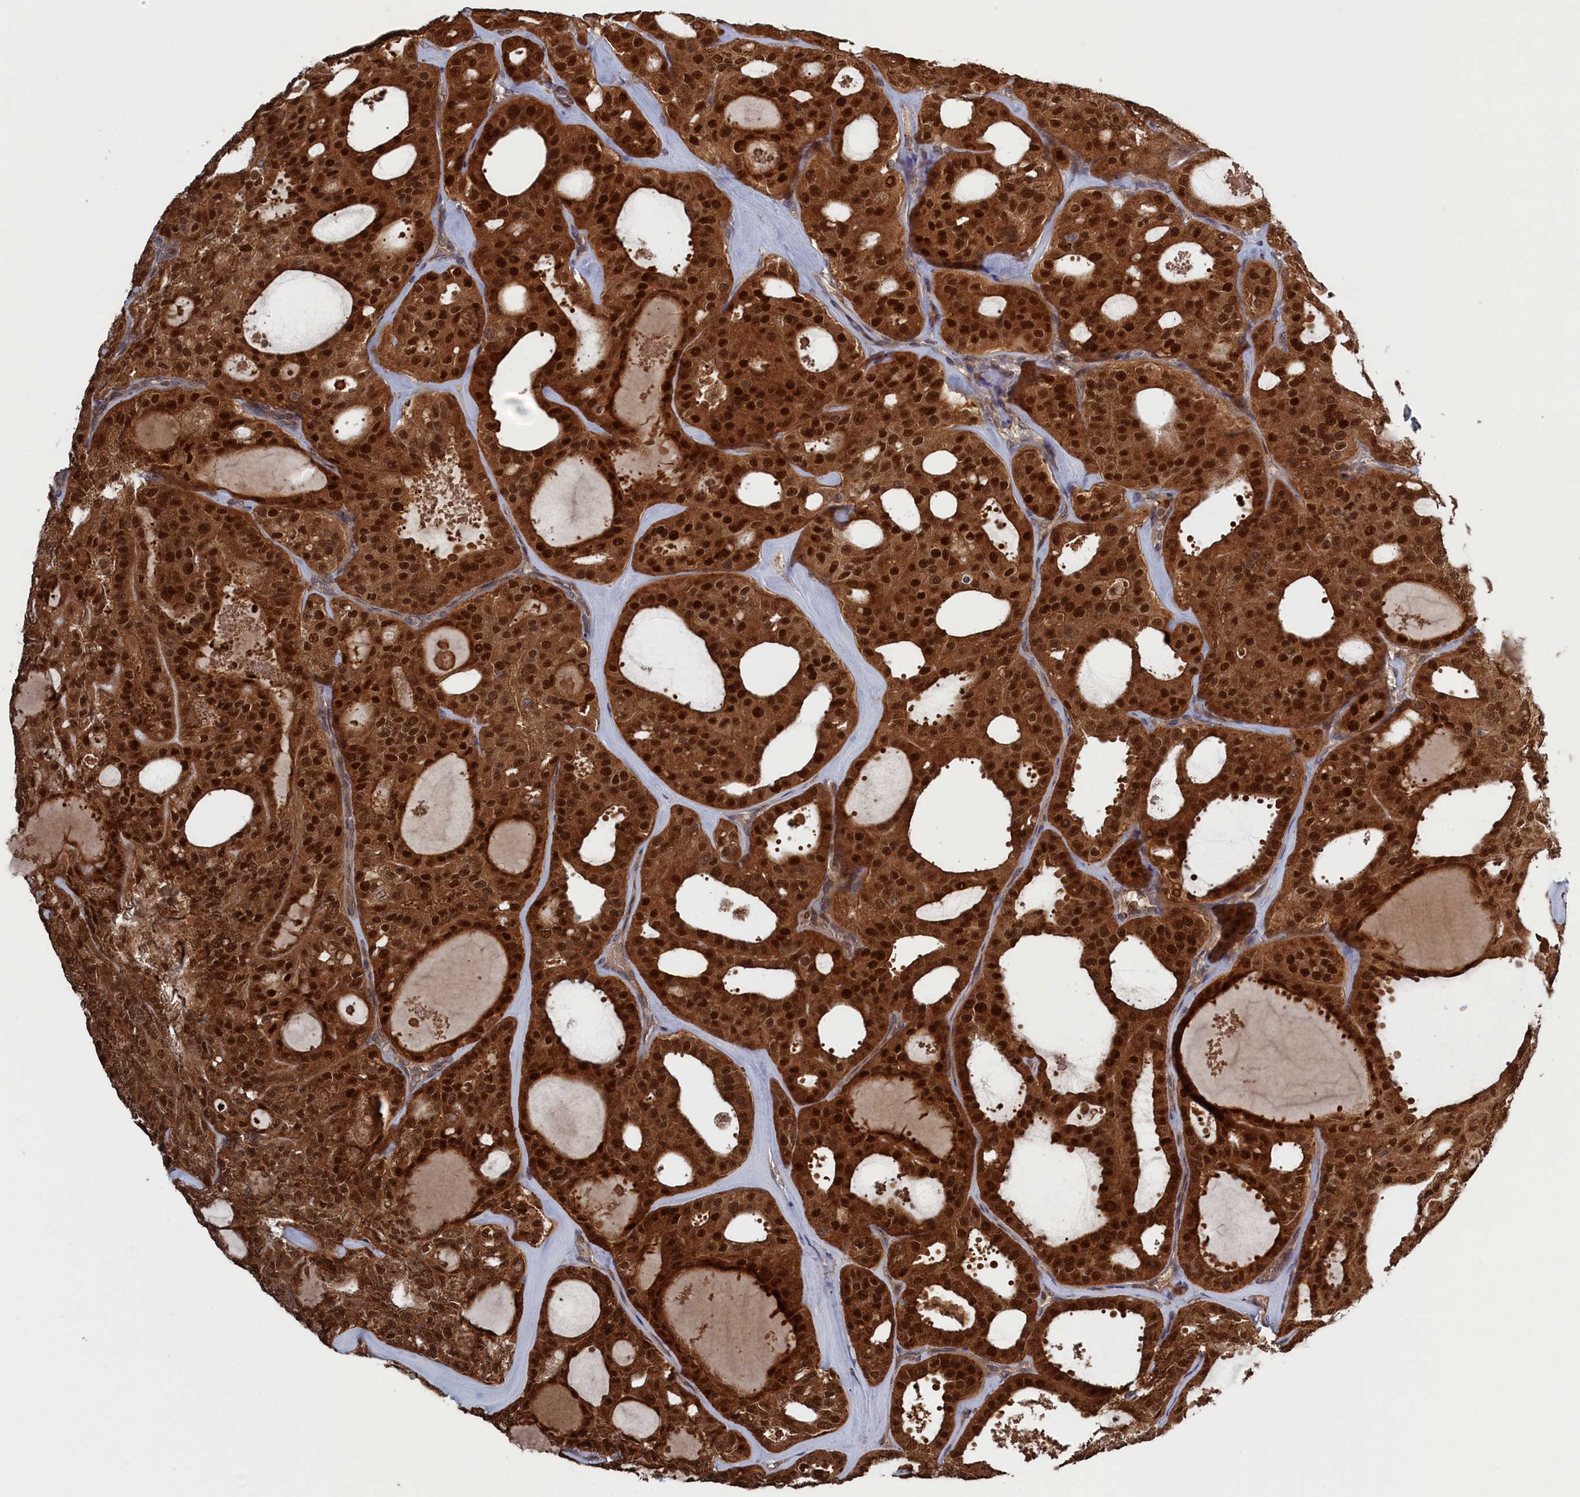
{"staining": {"intensity": "strong", "quantity": ">75%", "location": "cytoplasmic/membranous,nuclear"}, "tissue": "thyroid cancer", "cell_type": "Tumor cells", "image_type": "cancer", "snomed": [{"axis": "morphology", "description": "Follicular adenoma carcinoma, NOS"}, {"axis": "topography", "description": "Thyroid gland"}], "caption": "This is an image of immunohistochemistry (IHC) staining of thyroid follicular adenoma carcinoma, which shows strong positivity in the cytoplasmic/membranous and nuclear of tumor cells.", "gene": "ELOVL6", "patient": {"sex": "male", "age": 75}}